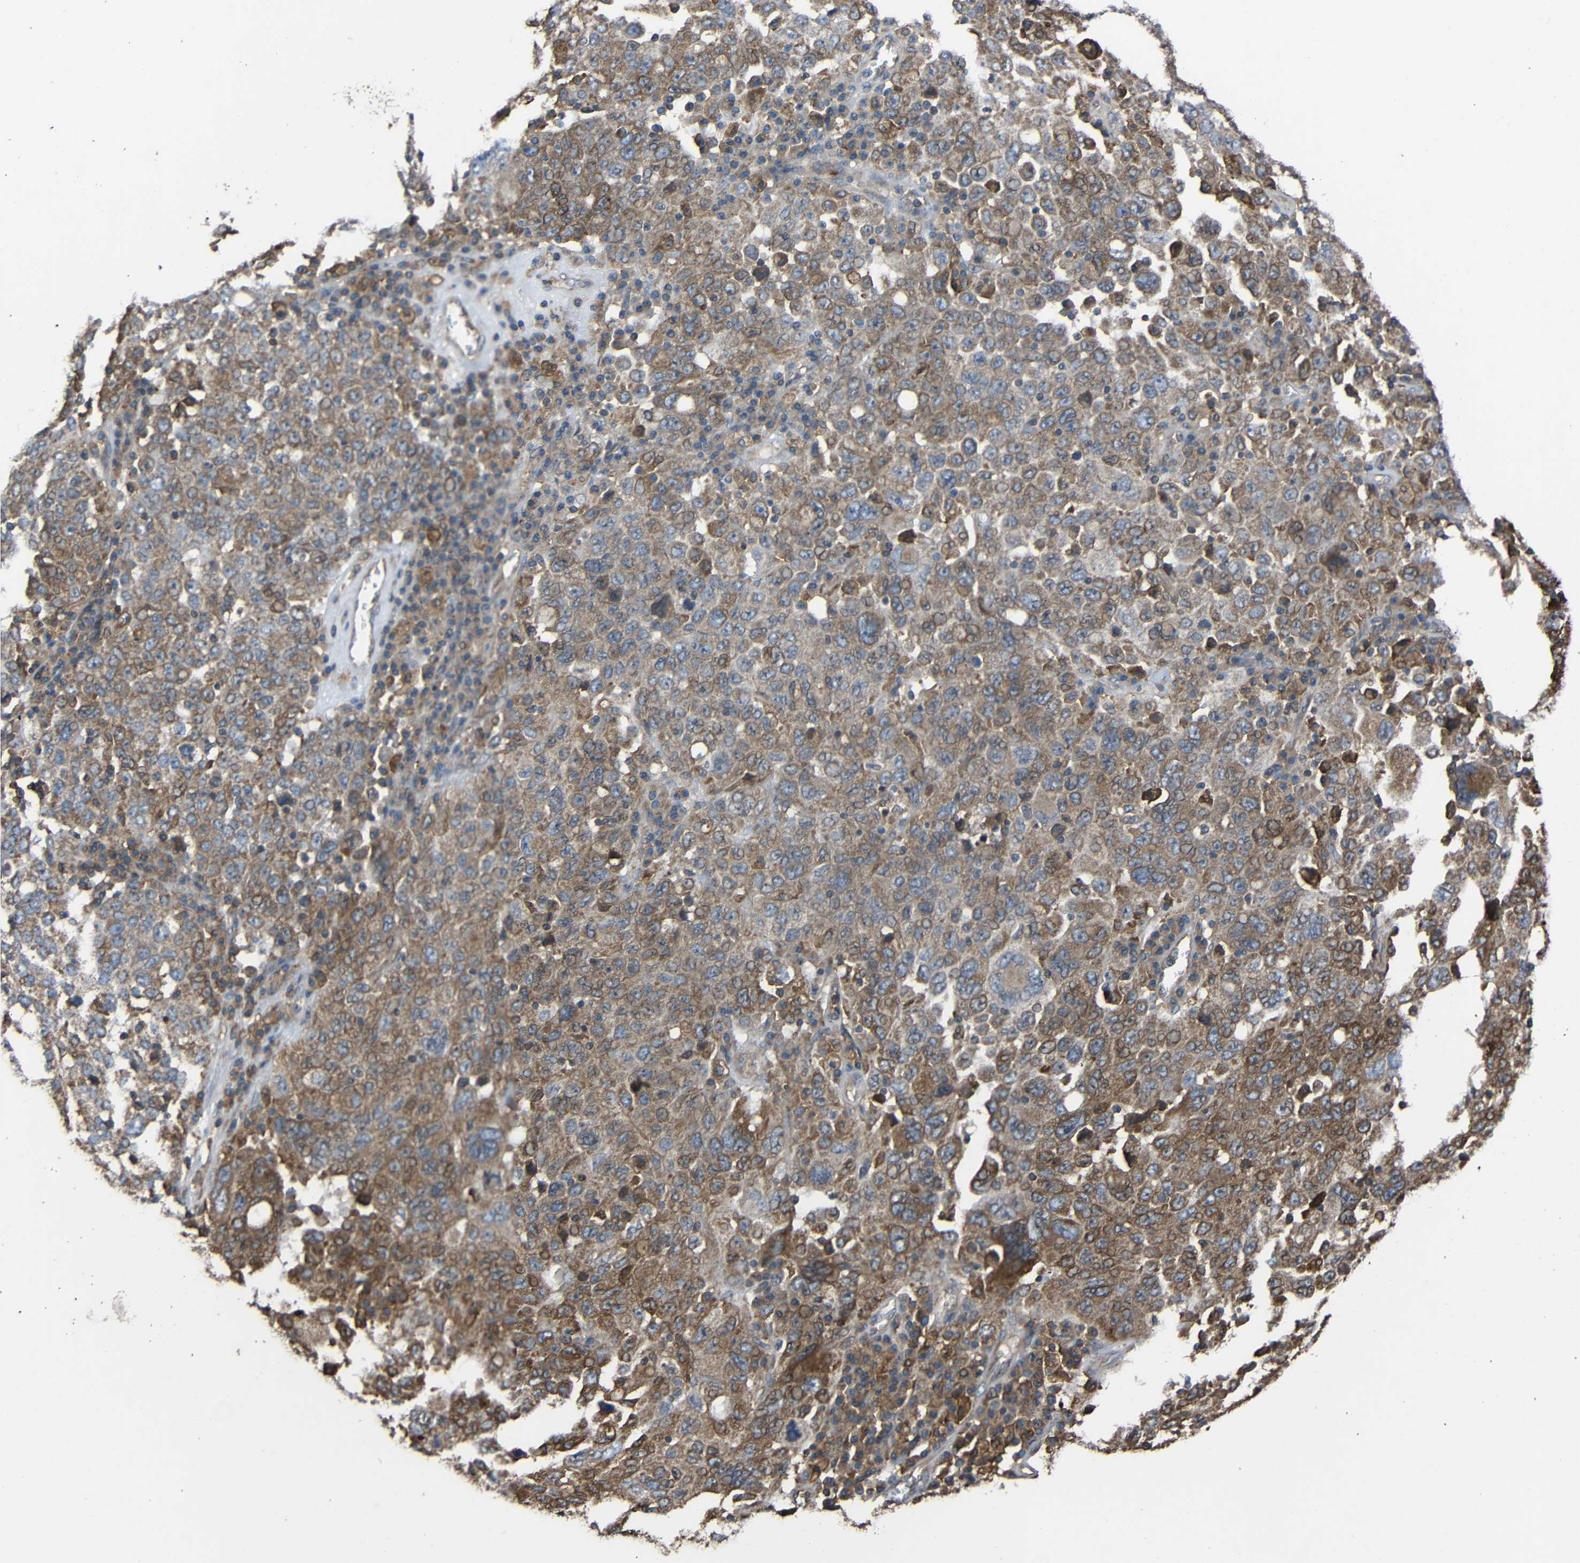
{"staining": {"intensity": "moderate", "quantity": ">75%", "location": "cytoplasmic/membranous"}, "tissue": "ovarian cancer", "cell_type": "Tumor cells", "image_type": "cancer", "snomed": [{"axis": "morphology", "description": "Carcinoma, endometroid"}, {"axis": "topography", "description": "Ovary"}], "caption": "Immunohistochemistry (IHC) staining of ovarian cancer, which exhibits medium levels of moderate cytoplasmic/membranous expression in approximately >75% of tumor cells indicating moderate cytoplasmic/membranous protein staining. The staining was performed using DAB (brown) for protein detection and nuclei were counterstained in hematoxylin (blue).", "gene": "TREM2", "patient": {"sex": "female", "age": 62}}